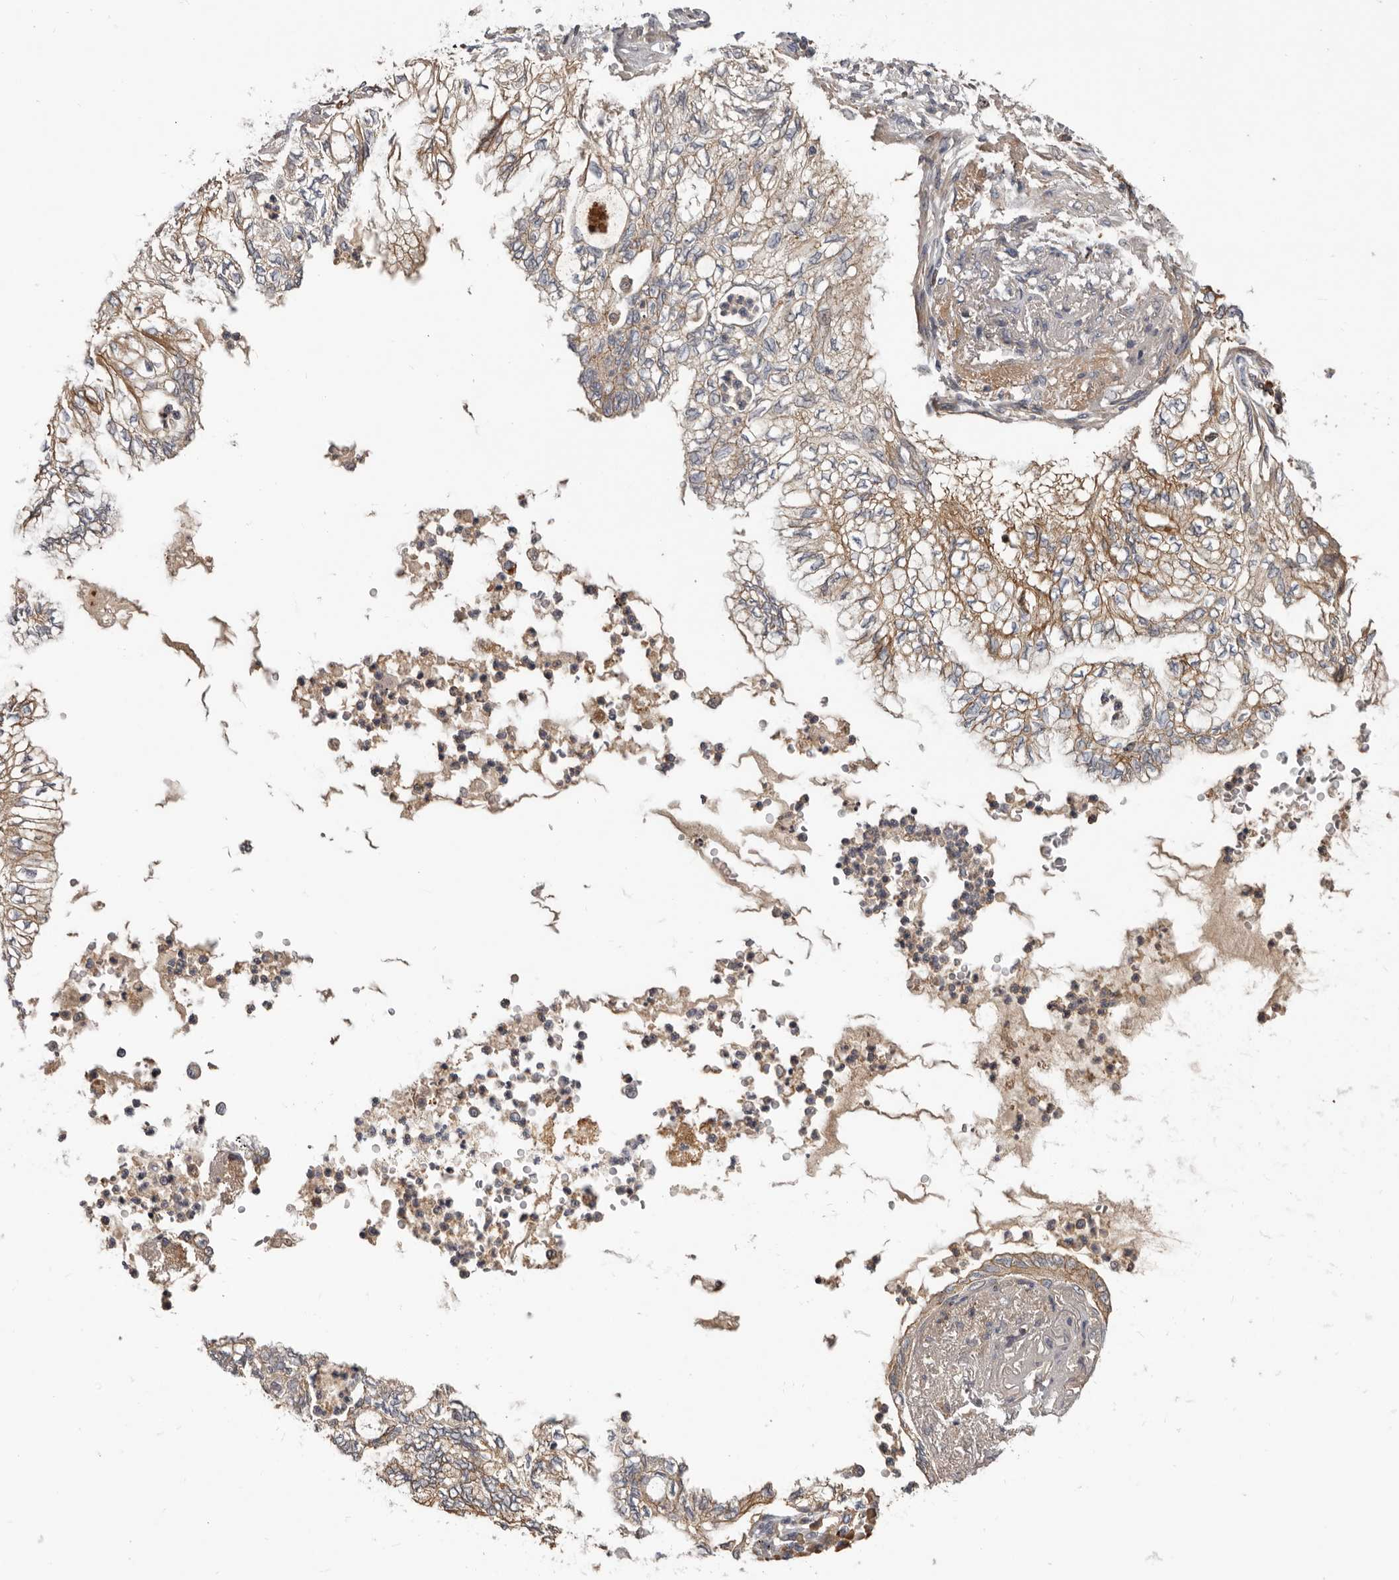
{"staining": {"intensity": "moderate", "quantity": ">75%", "location": "cytoplasmic/membranous"}, "tissue": "lung cancer", "cell_type": "Tumor cells", "image_type": "cancer", "snomed": [{"axis": "morphology", "description": "Adenocarcinoma, NOS"}, {"axis": "topography", "description": "Lung"}], "caption": "Immunohistochemistry (IHC) of lung cancer demonstrates medium levels of moderate cytoplasmic/membranous expression in approximately >75% of tumor cells.", "gene": "CDCA8", "patient": {"sex": "female", "age": 70}}